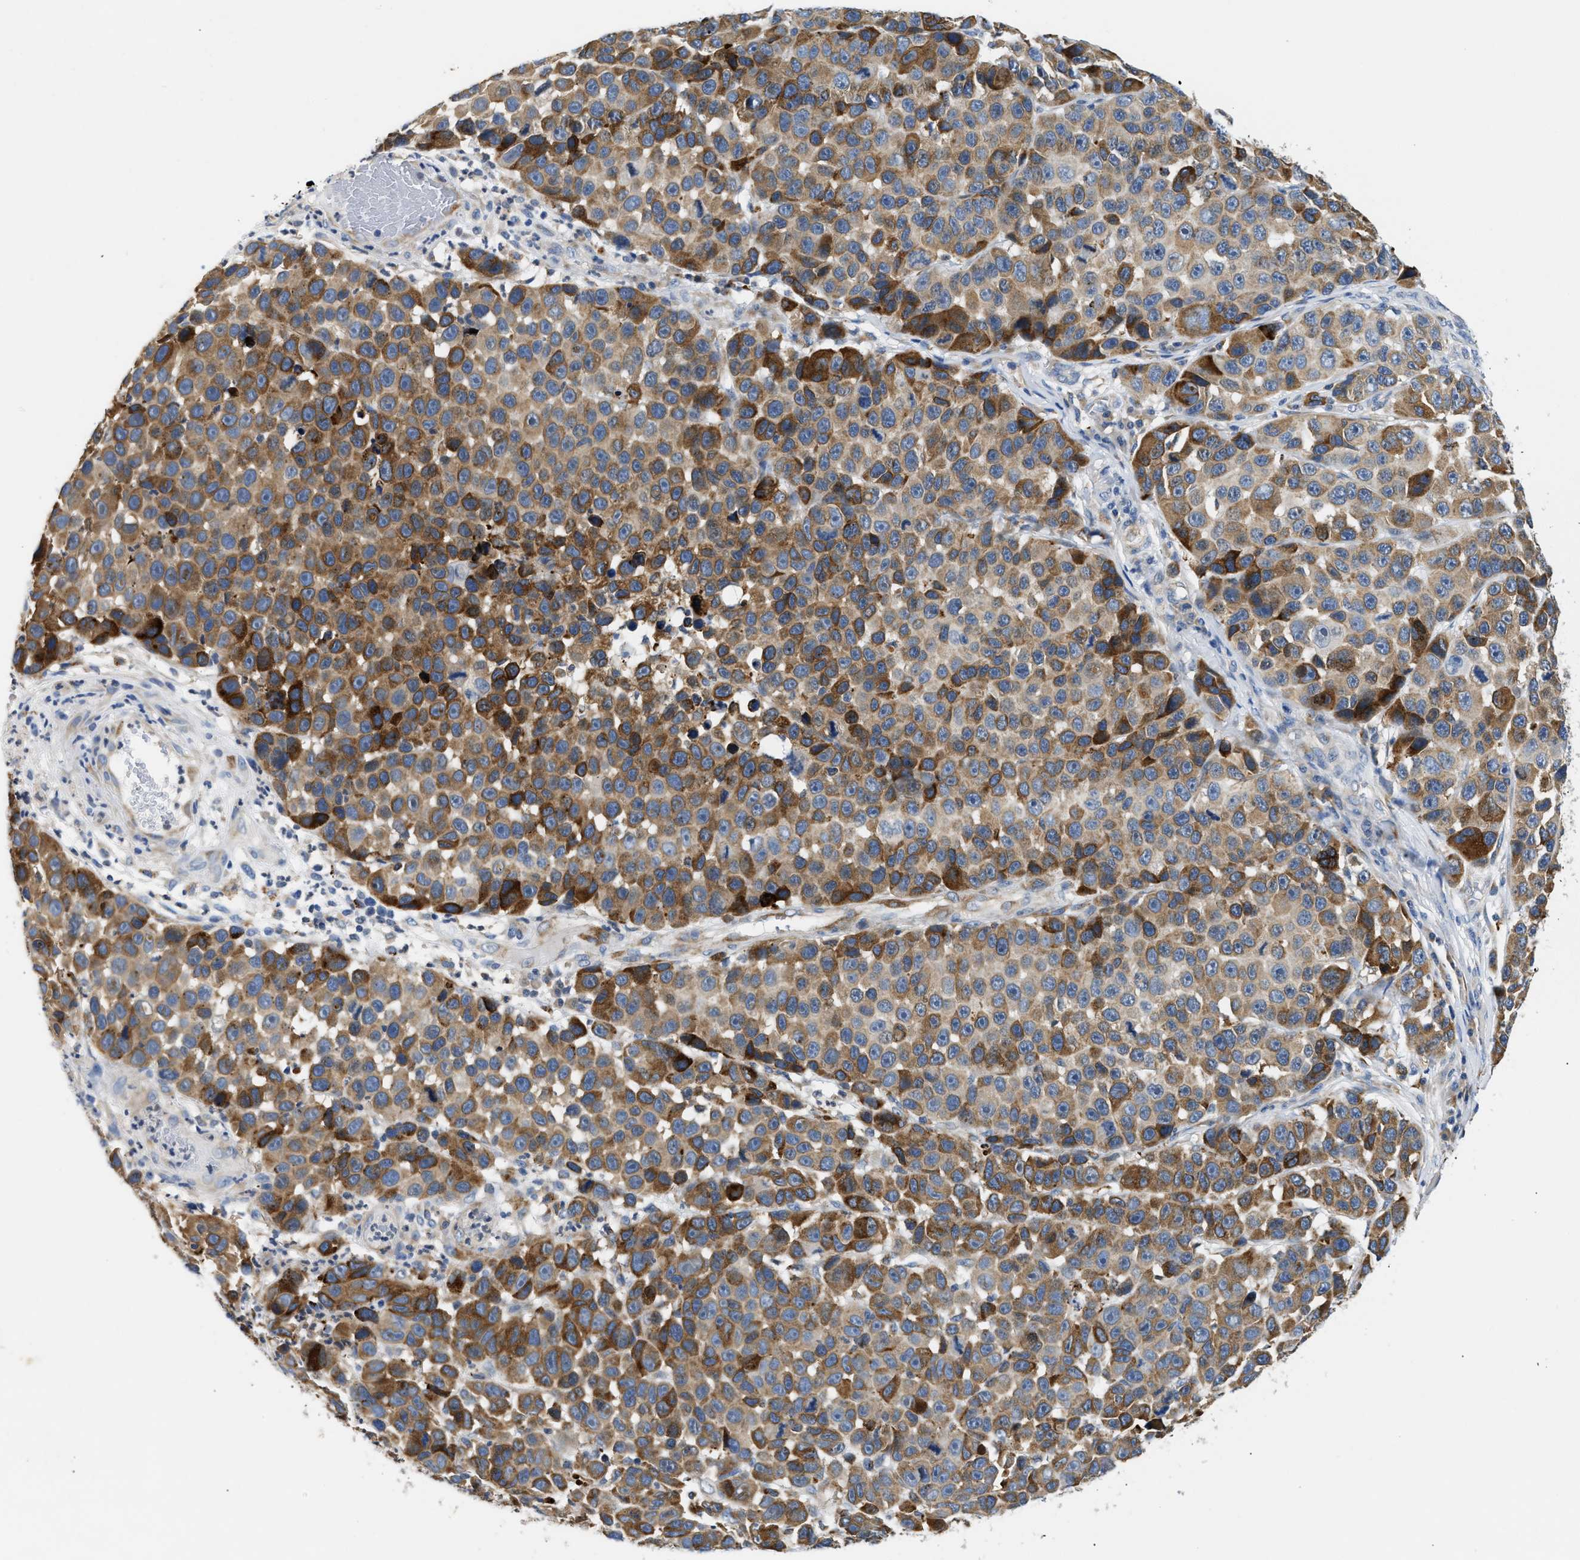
{"staining": {"intensity": "moderate", "quantity": ">75%", "location": "cytoplasmic/membranous"}, "tissue": "melanoma", "cell_type": "Tumor cells", "image_type": "cancer", "snomed": [{"axis": "morphology", "description": "Malignant melanoma, NOS"}, {"axis": "topography", "description": "Skin"}], "caption": "Protein analysis of malignant melanoma tissue demonstrates moderate cytoplasmic/membranous expression in approximately >75% of tumor cells. The protein of interest is stained brown, and the nuclei are stained in blue (DAB IHC with brightfield microscopy, high magnification).", "gene": "PPM1L", "patient": {"sex": "male", "age": 53}}